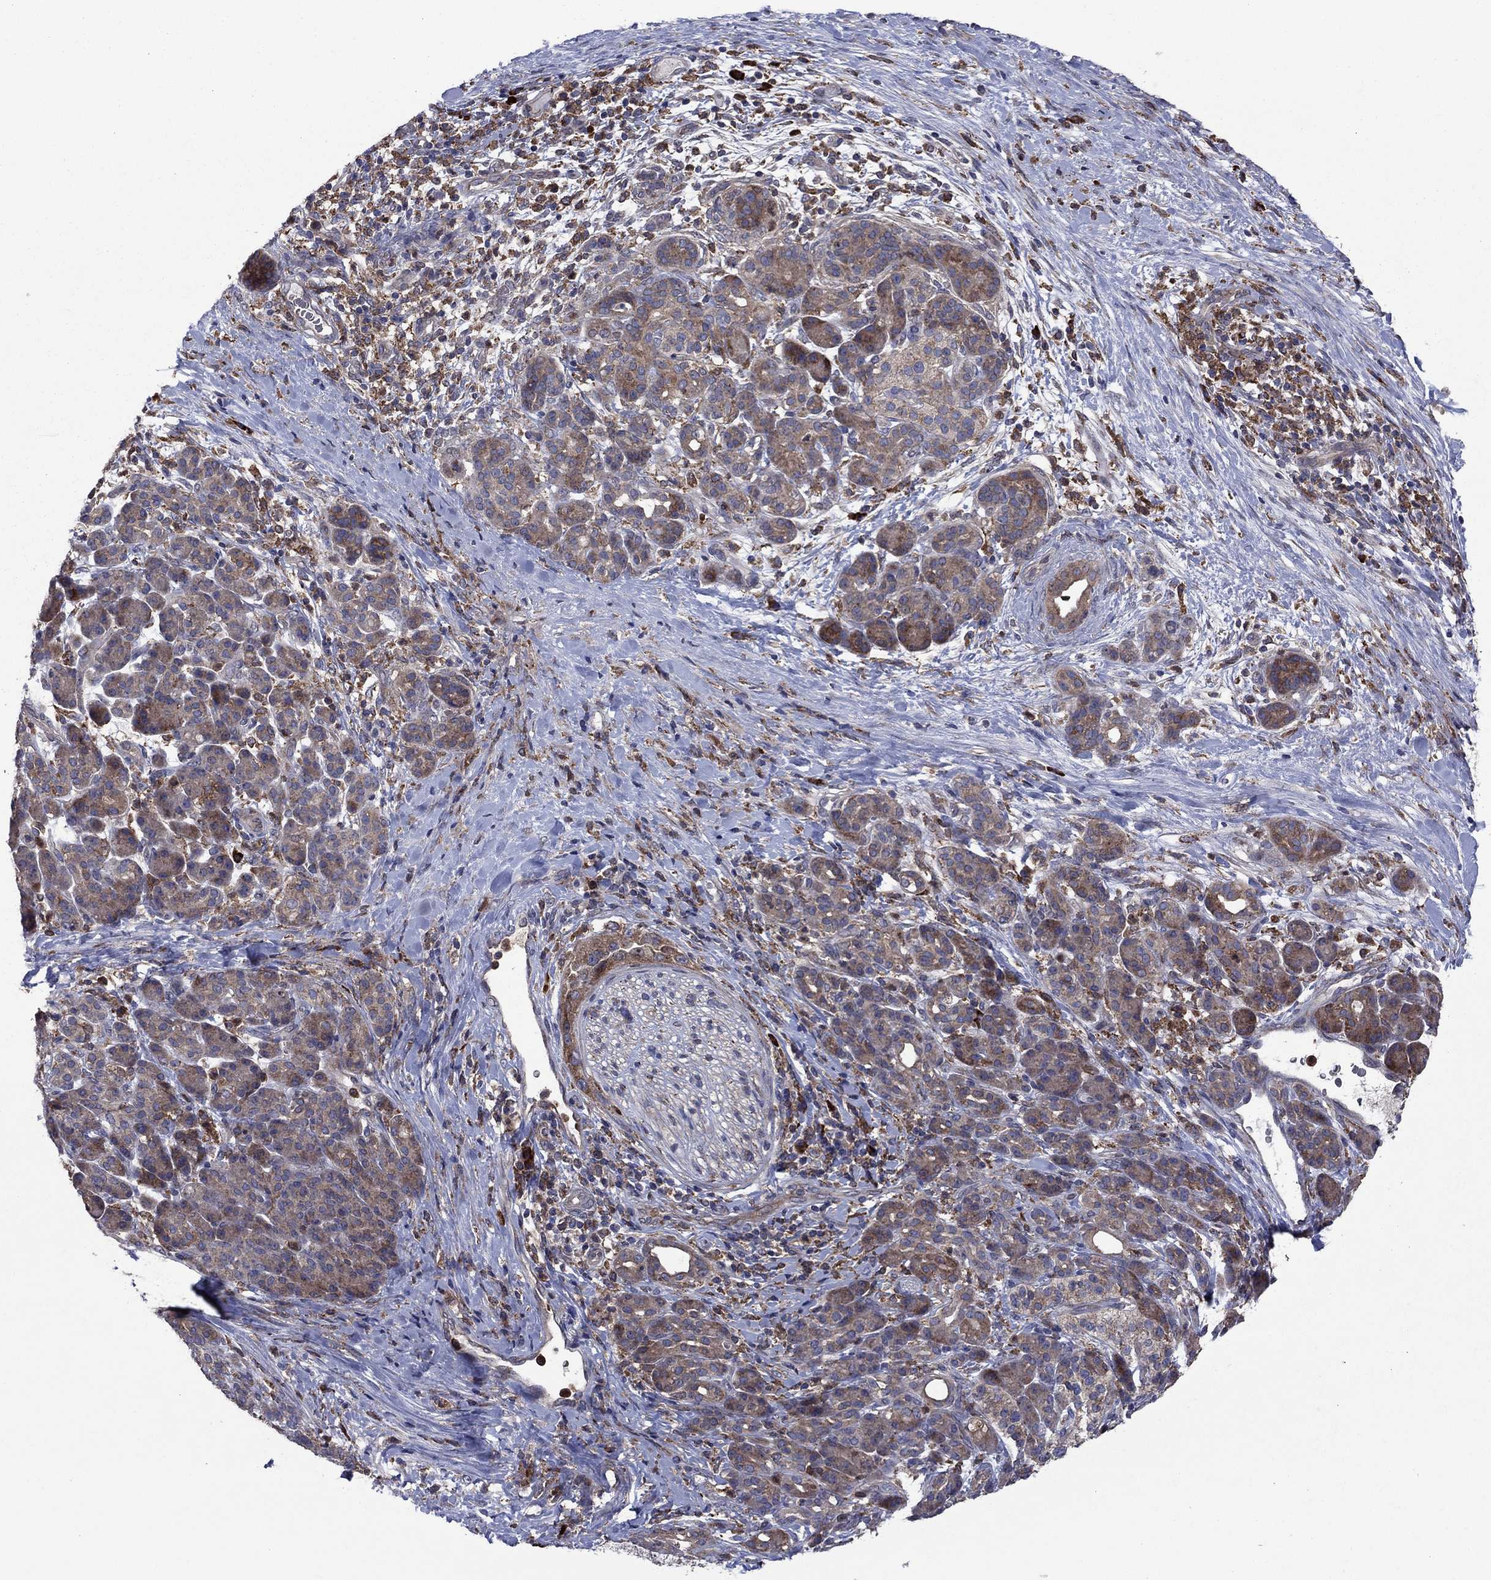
{"staining": {"intensity": "moderate", "quantity": ">75%", "location": "cytoplasmic/membranous"}, "tissue": "pancreatic cancer", "cell_type": "Tumor cells", "image_type": "cancer", "snomed": [{"axis": "morphology", "description": "Adenocarcinoma, NOS"}, {"axis": "topography", "description": "Pancreas"}], "caption": "Adenocarcinoma (pancreatic) was stained to show a protein in brown. There is medium levels of moderate cytoplasmic/membranous positivity in approximately >75% of tumor cells.", "gene": "MEA1", "patient": {"sex": "male", "age": 44}}